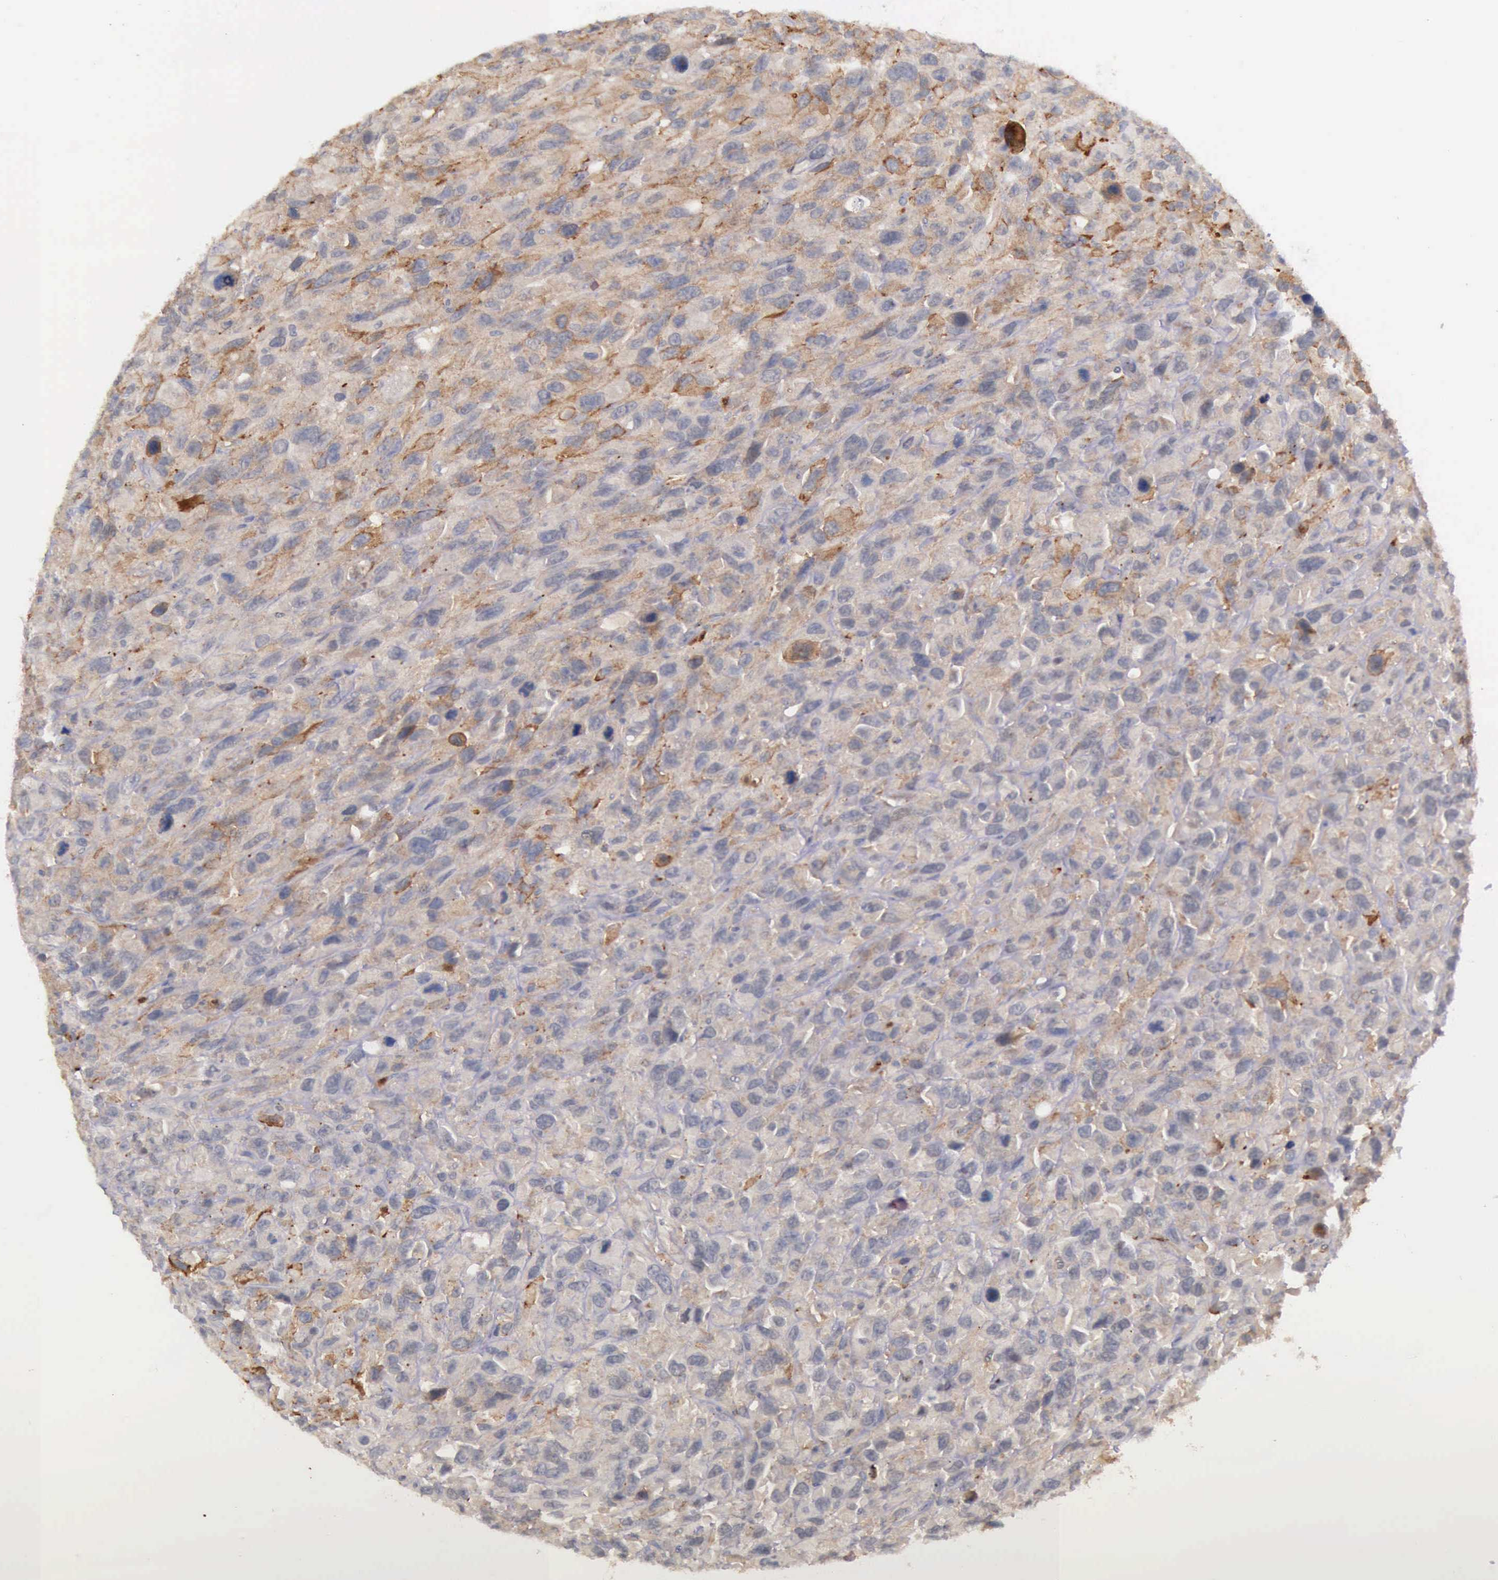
{"staining": {"intensity": "moderate", "quantity": "25%-75%", "location": "nuclear"}, "tissue": "renal cancer", "cell_type": "Tumor cells", "image_type": "cancer", "snomed": [{"axis": "morphology", "description": "Adenocarcinoma, NOS"}, {"axis": "topography", "description": "Kidney"}], "caption": "Immunohistochemical staining of human renal cancer shows medium levels of moderate nuclear protein positivity in about 25%-75% of tumor cells.", "gene": "PRICKLE3", "patient": {"sex": "male", "age": 79}}